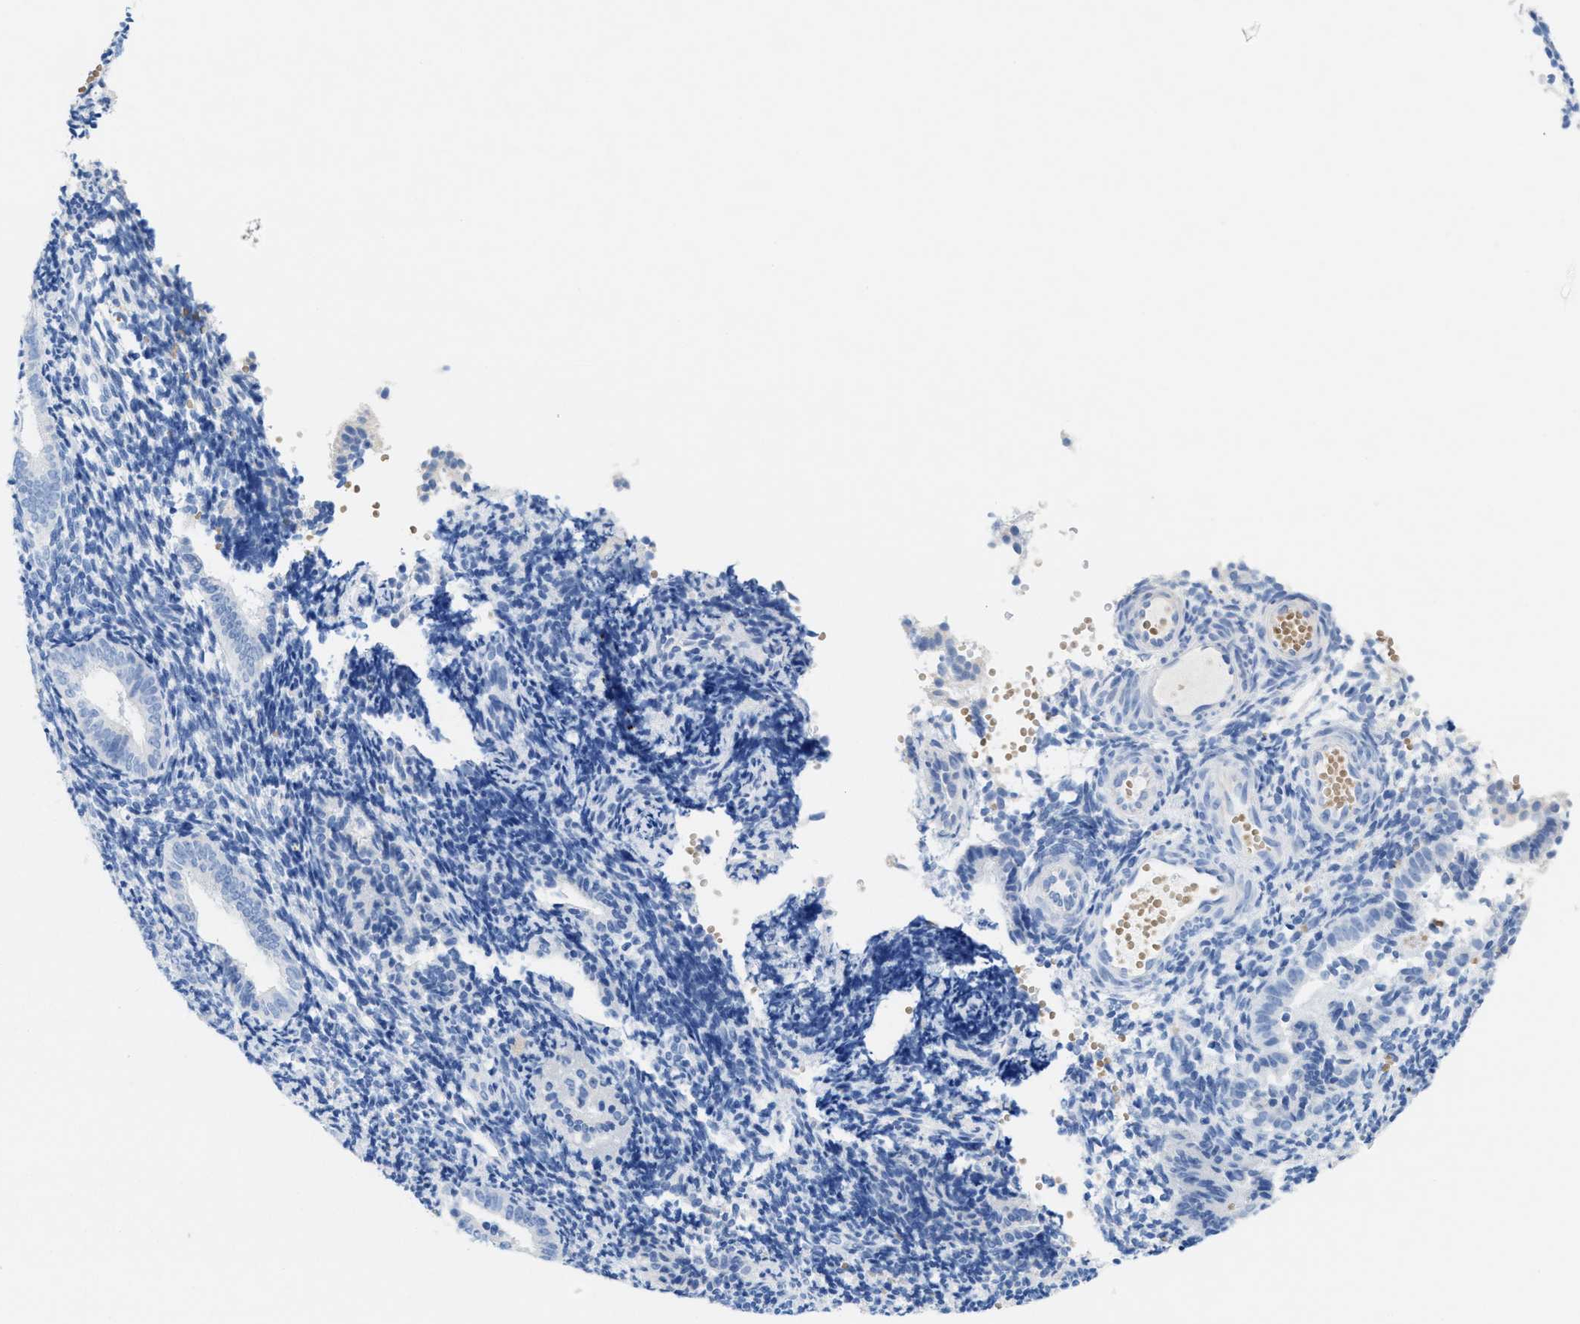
{"staining": {"intensity": "negative", "quantity": "none", "location": "none"}, "tissue": "endometrium", "cell_type": "Cells in endometrial stroma", "image_type": "normal", "snomed": [{"axis": "morphology", "description": "Normal tissue, NOS"}, {"axis": "topography", "description": "Uterus"}, {"axis": "topography", "description": "Endometrium"}], "caption": "Immunohistochemistry (IHC) micrograph of unremarkable endometrium: endometrium stained with DAB (3,3'-diaminobenzidine) exhibits no significant protein positivity in cells in endometrial stroma. Brightfield microscopy of immunohistochemistry stained with DAB (3,3'-diaminobenzidine) (brown) and hematoxylin (blue), captured at high magnification.", "gene": "ANKFN1", "patient": {"sex": "female", "age": 33}}